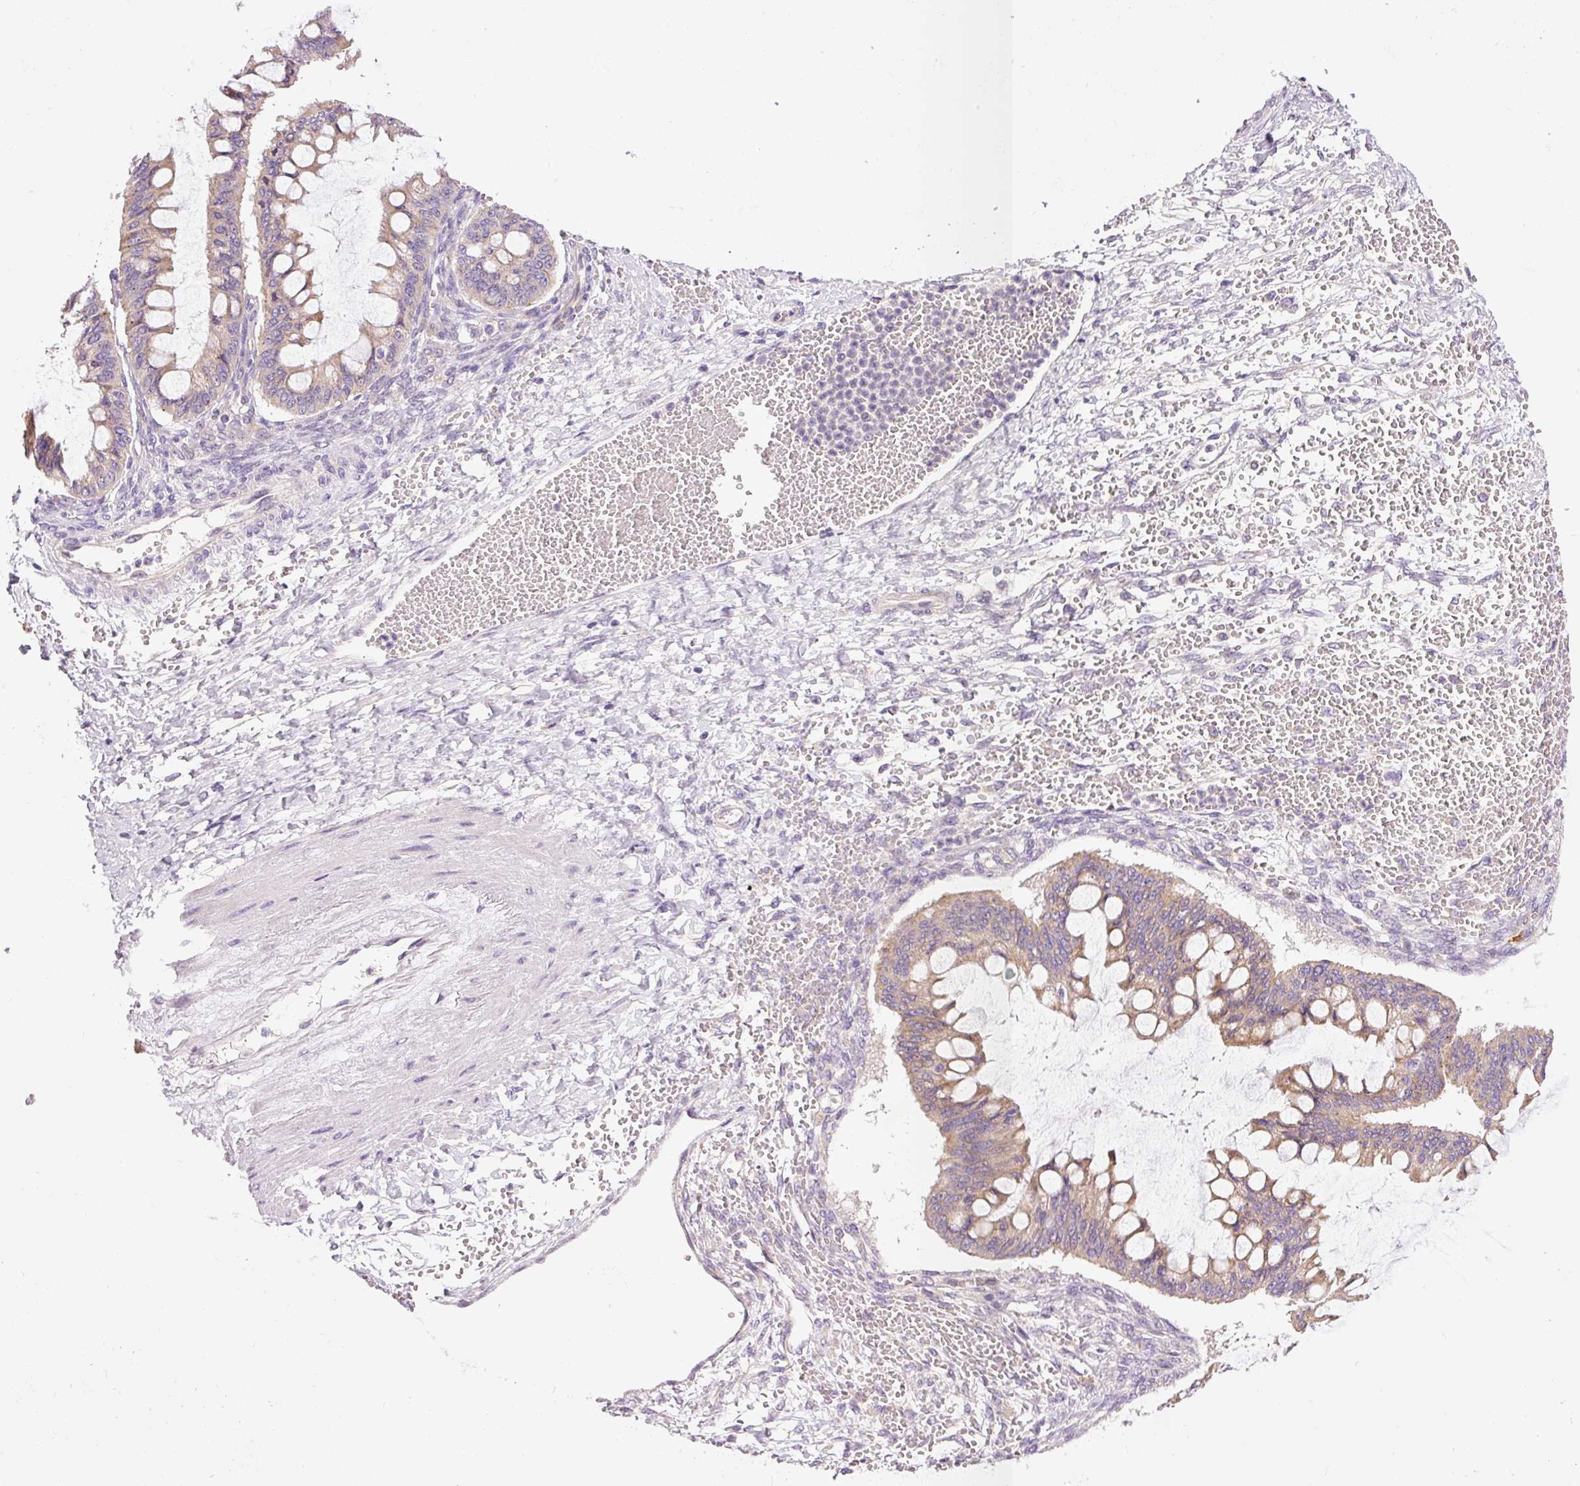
{"staining": {"intensity": "weak", "quantity": ">75%", "location": "cytoplasmic/membranous"}, "tissue": "ovarian cancer", "cell_type": "Tumor cells", "image_type": "cancer", "snomed": [{"axis": "morphology", "description": "Cystadenocarcinoma, mucinous, NOS"}, {"axis": "topography", "description": "Ovary"}], "caption": "Weak cytoplasmic/membranous protein staining is seen in approximately >75% of tumor cells in mucinous cystadenocarcinoma (ovarian).", "gene": "PNPLA5", "patient": {"sex": "female", "age": 73}}